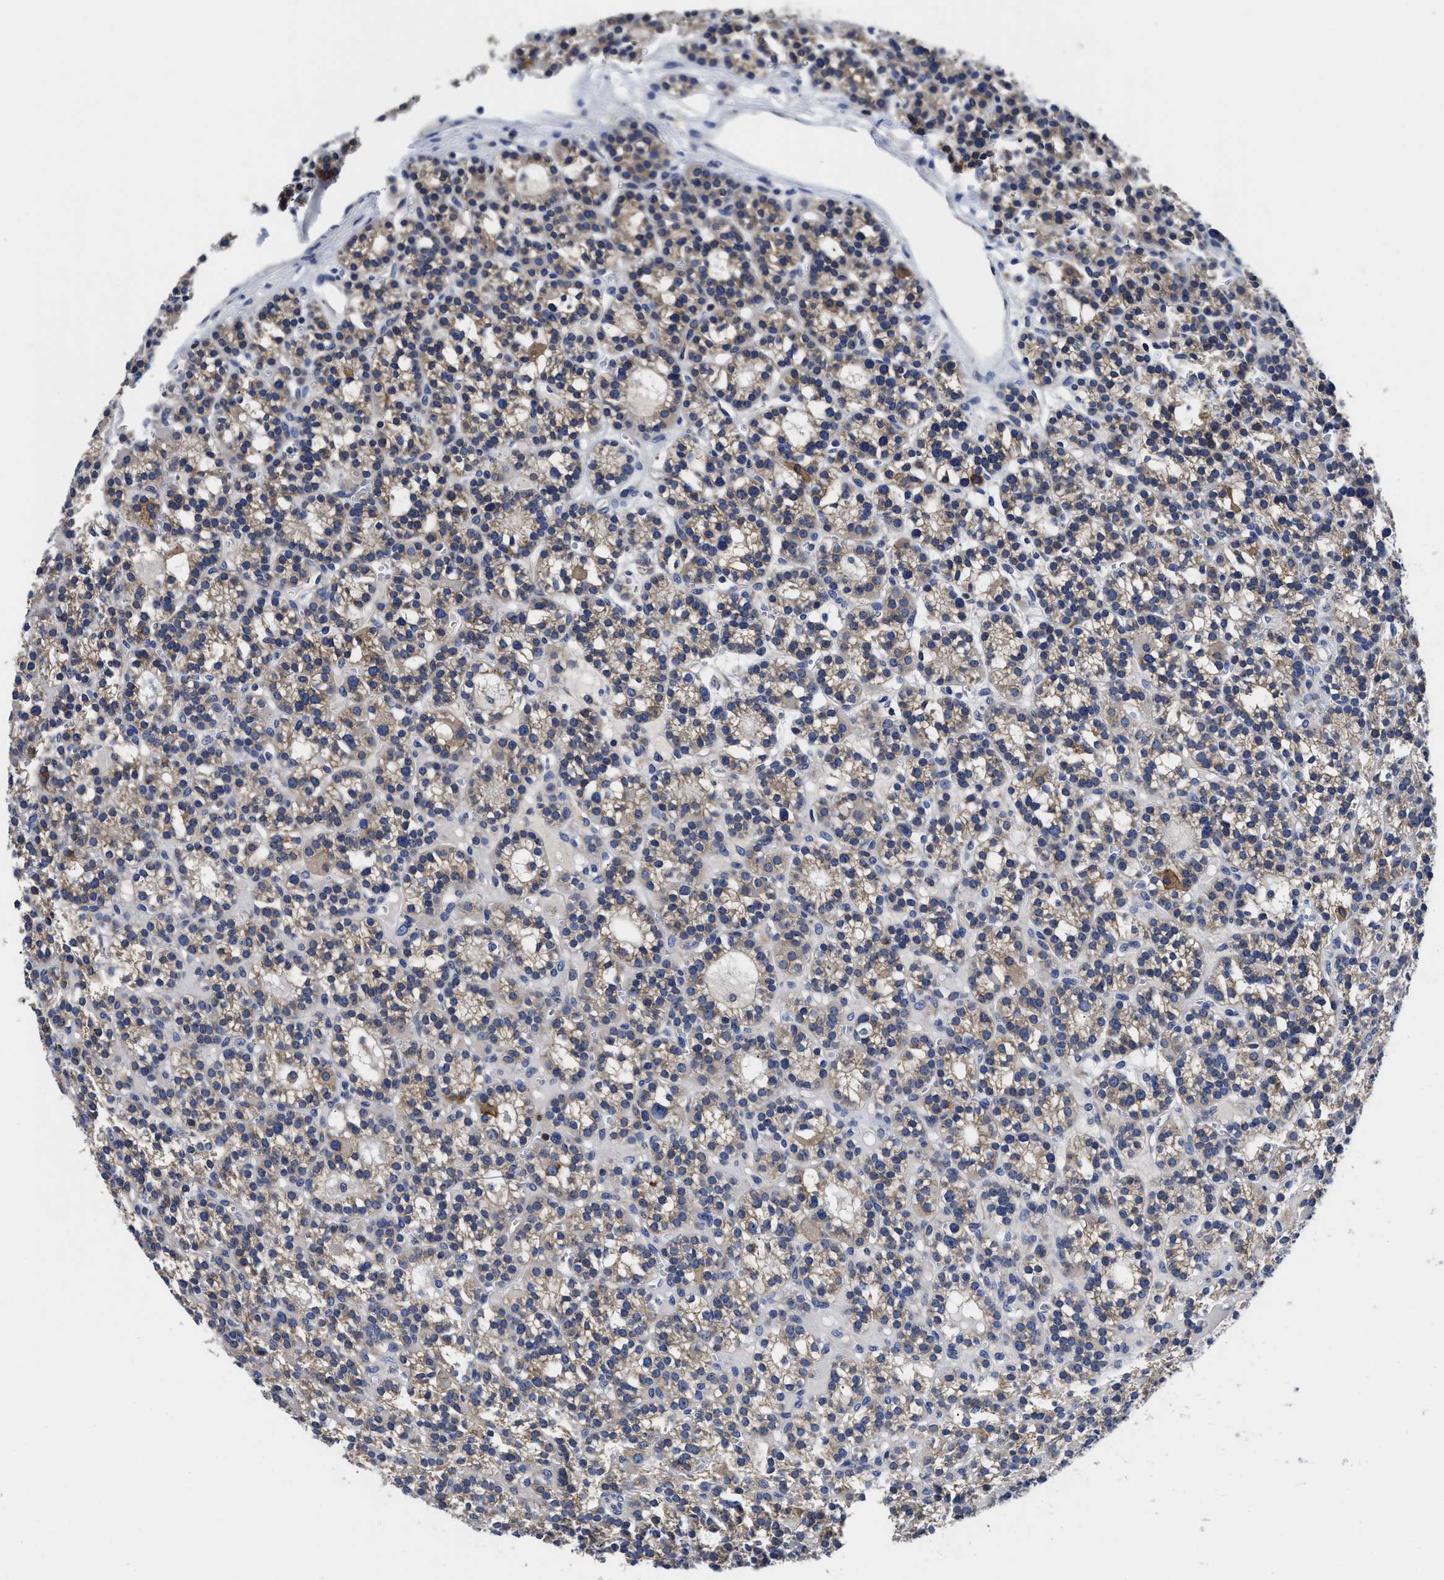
{"staining": {"intensity": "weak", "quantity": ">75%", "location": "cytoplasmic/membranous"}, "tissue": "parathyroid gland", "cell_type": "Glandular cells", "image_type": "normal", "snomed": [{"axis": "morphology", "description": "Normal tissue, NOS"}, {"axis": "morphology", "description": "Adenoma, NOS"}, {"axis": "topography", "description": "Parathyroid gland"}], "caption": "Glandular cells show weak cytoplasmic/membranous staining in approximately >75% of cells in benign parathyroid gland. (DAB IHC with brightfield microscopy, high magnification).", "gene": "YARS1", "patient": {"sex": "female", "age": 58}}